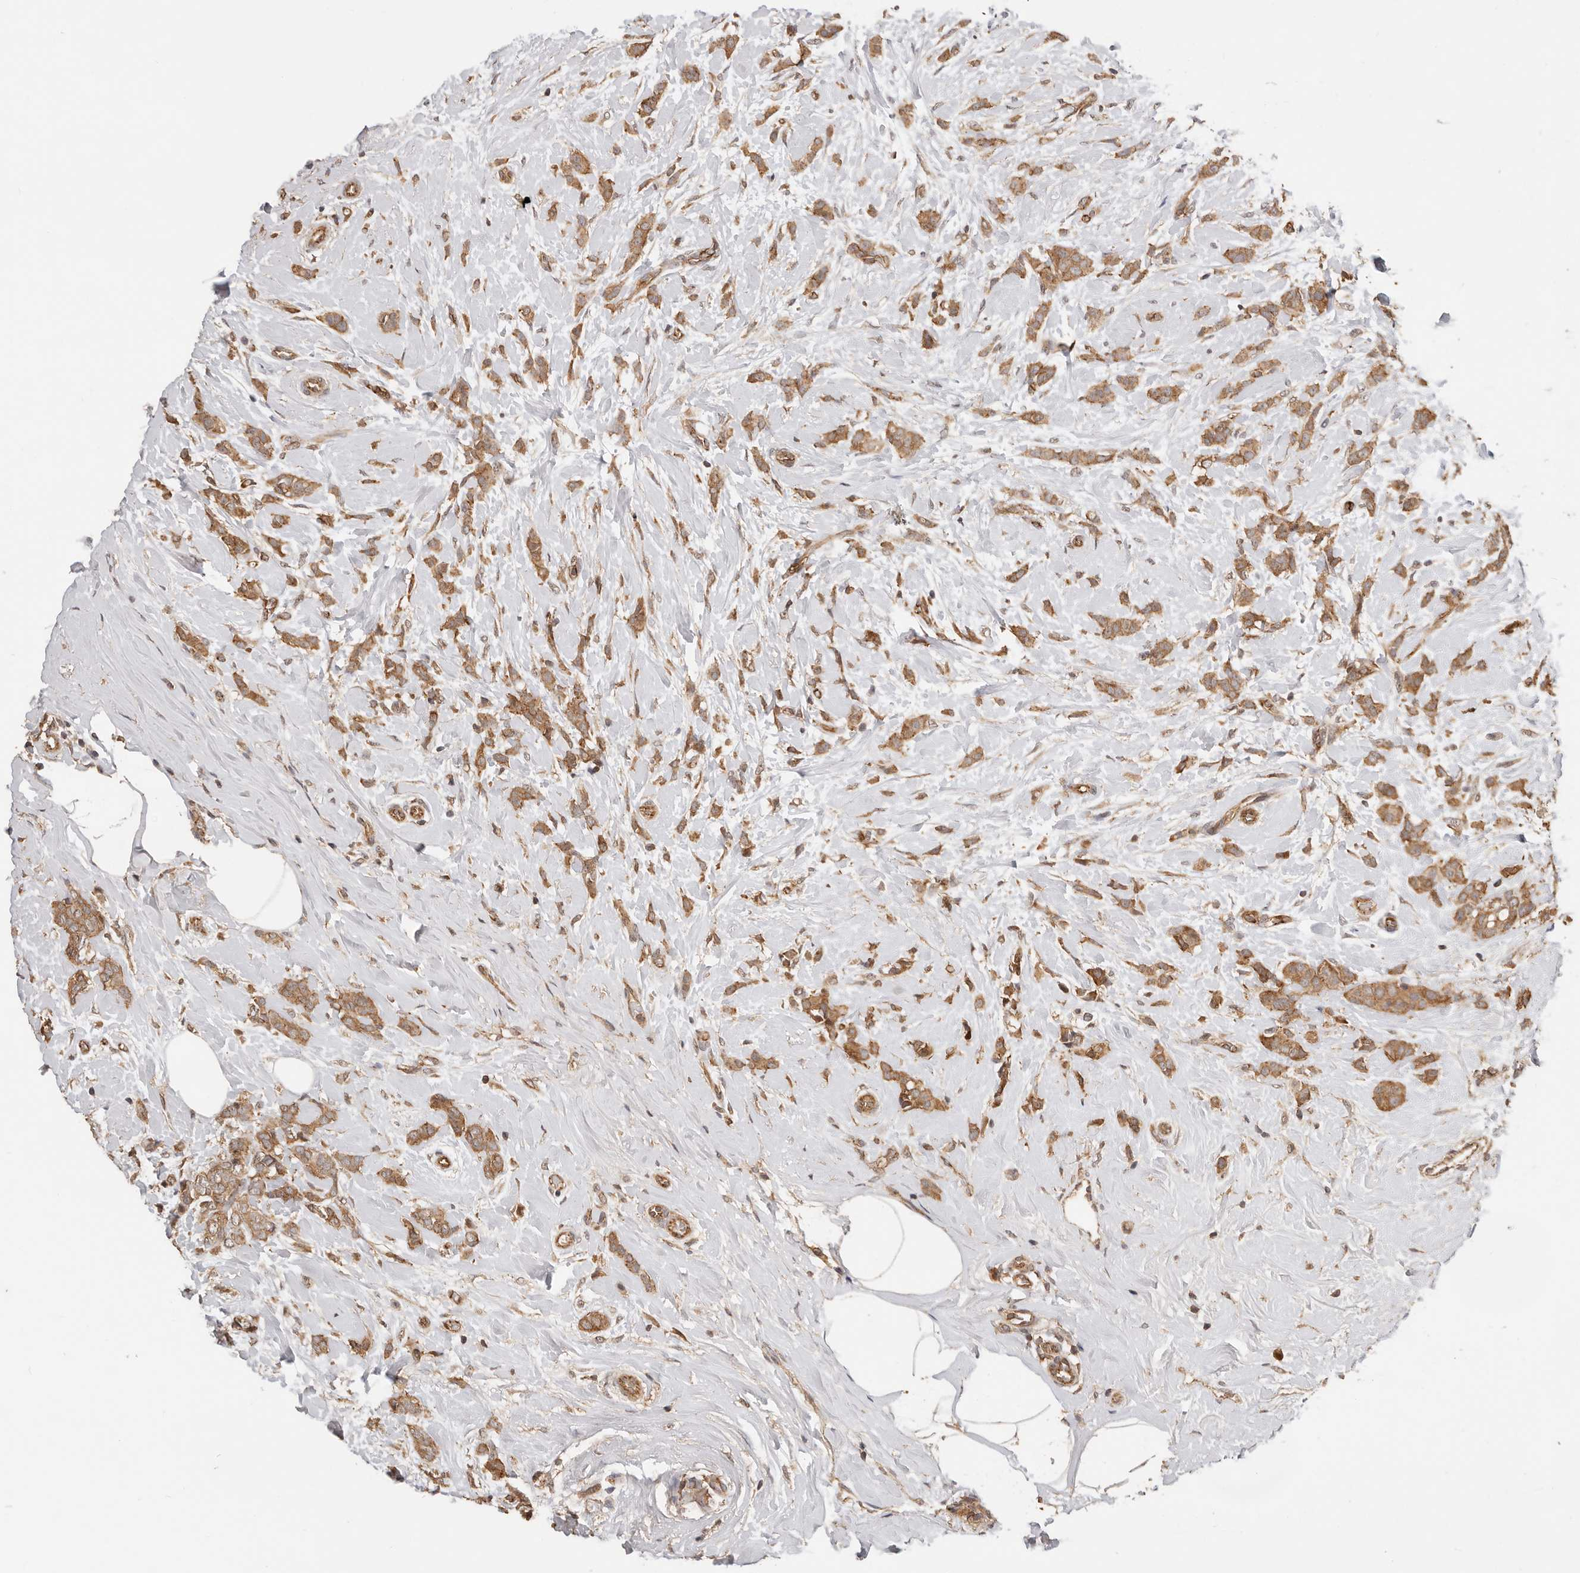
{"staining": {"intensity": "moderate", "quantity": ">75%", "location": "cytoplasmic/membranous"}, "tissue": "breast cancer", "cell_type": "Tumor cells", "image_type": "cancer", "snomed": [{"axis": "morphology", "description": "Lobular carcinoma, in situ"}, {"axis": "morphology", "description": "Lobular carcinoma"}, {"axis": "topography", "description": "Breast"}], "caption": "Immunohistochemistry (IHC) of breast cancer reveals medium levels of moderate cytoplasmic/membranous staining in about >75% of tumor cells.", "gene": "AFDN", "patient": {"sex": "female", "age": 41}}